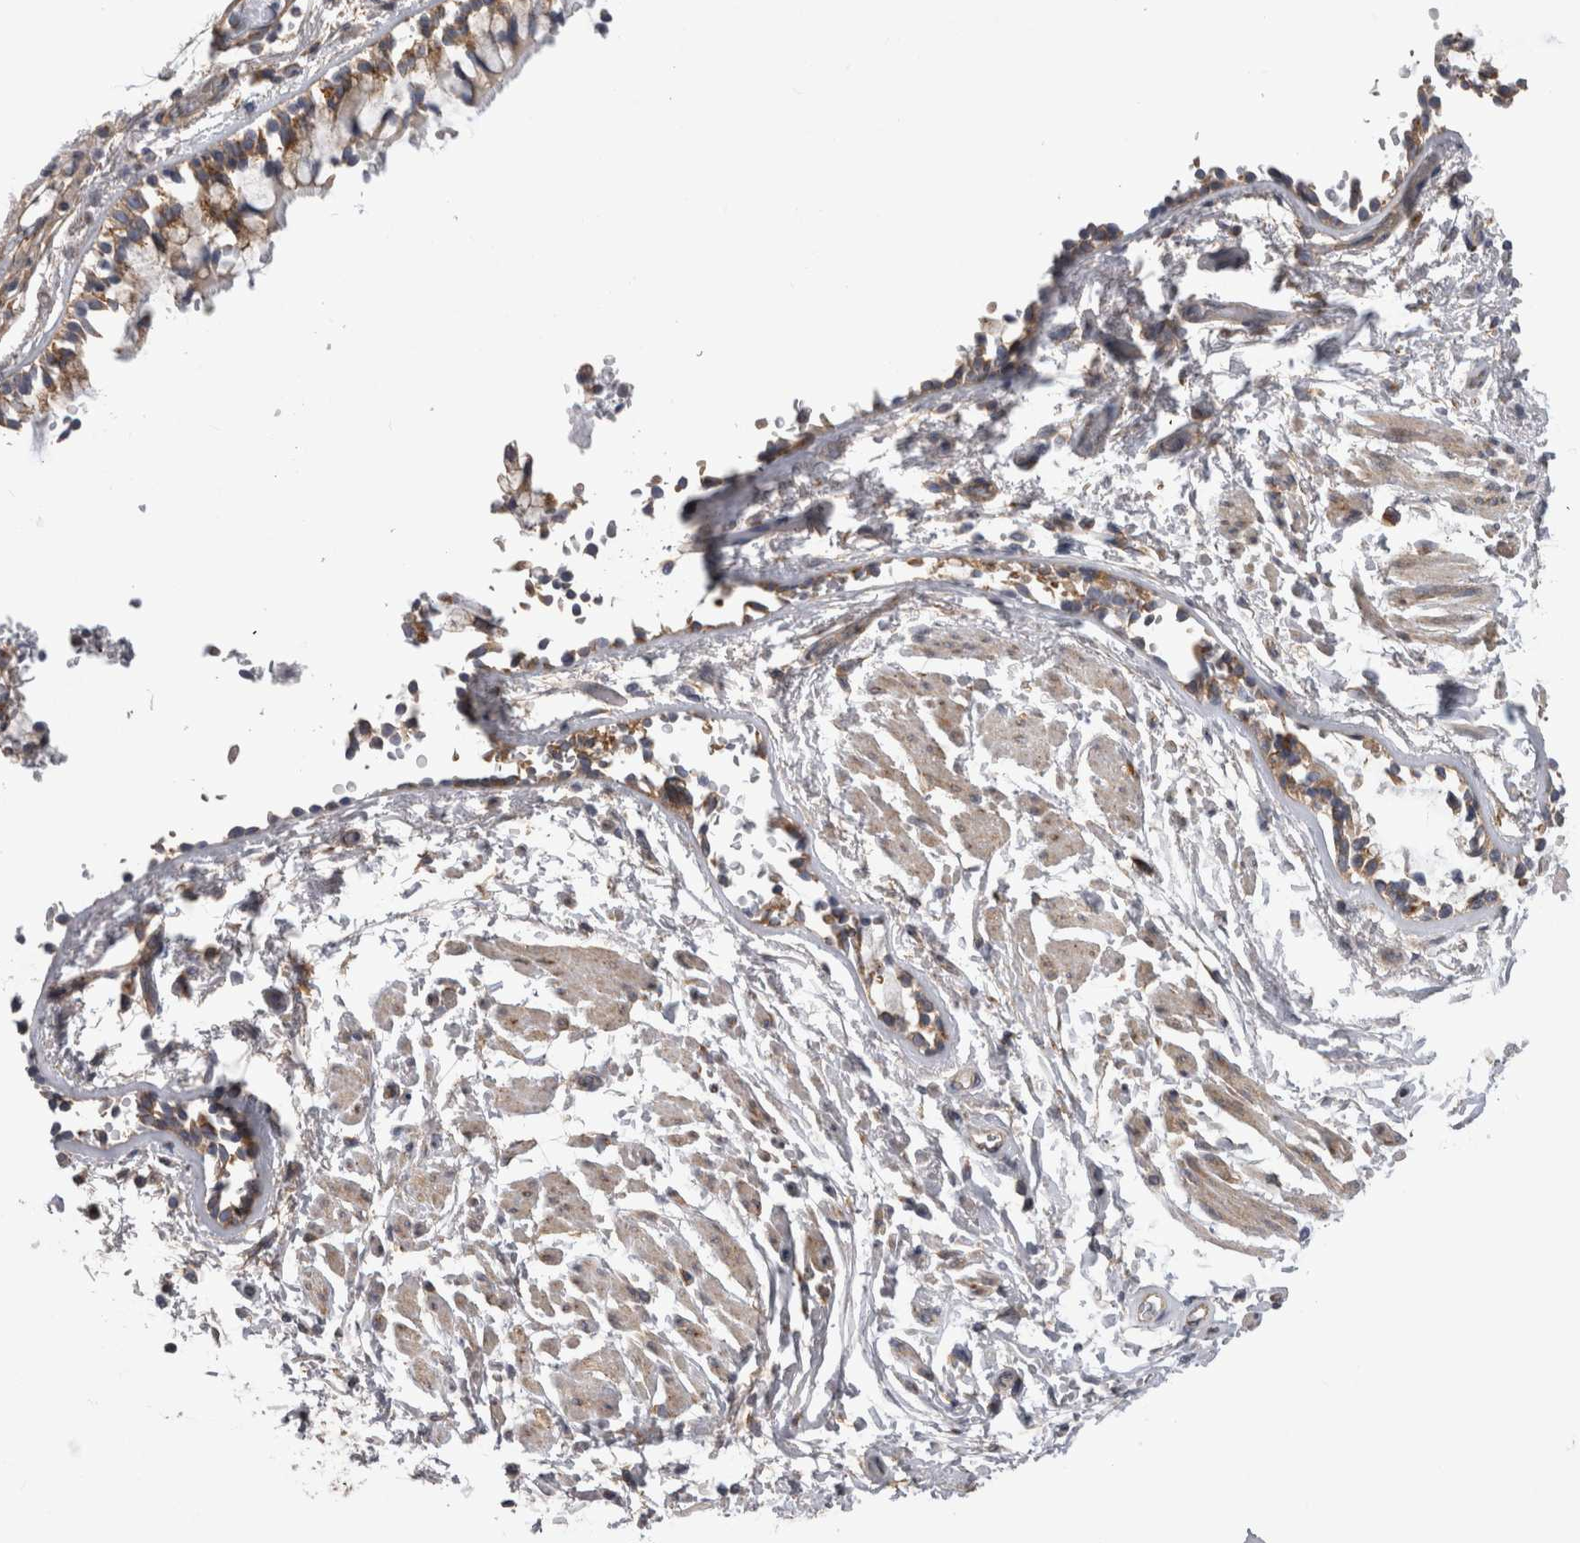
{"staining": {"intensity": "weak", "quantity": ">75%", "location": "cytoplasmic/membranous"}, "tissue": "soft tissue", "cell_type": "Fibroblasts", "image_type": "normal", "snomed": [{"axis": "morphology", "description": "Normal tissue, NOS"}, {"axis": "topography", "description": "Cartilage tissue"}, {"axis": "topography", "description": "Lung"}], "caption": "IHC histopathology image of normal soft tissue: soft tissue stained using immunohistochemistry (IHC) exhibits low levels of weak protein expression localized specifically in the cytoplasmic/membranous of fibroblasts, appearing as a cytoplasmic/membranous brown color.", "gene": "ATXN3L", "patient": {"sex": "female", "age": 77}}